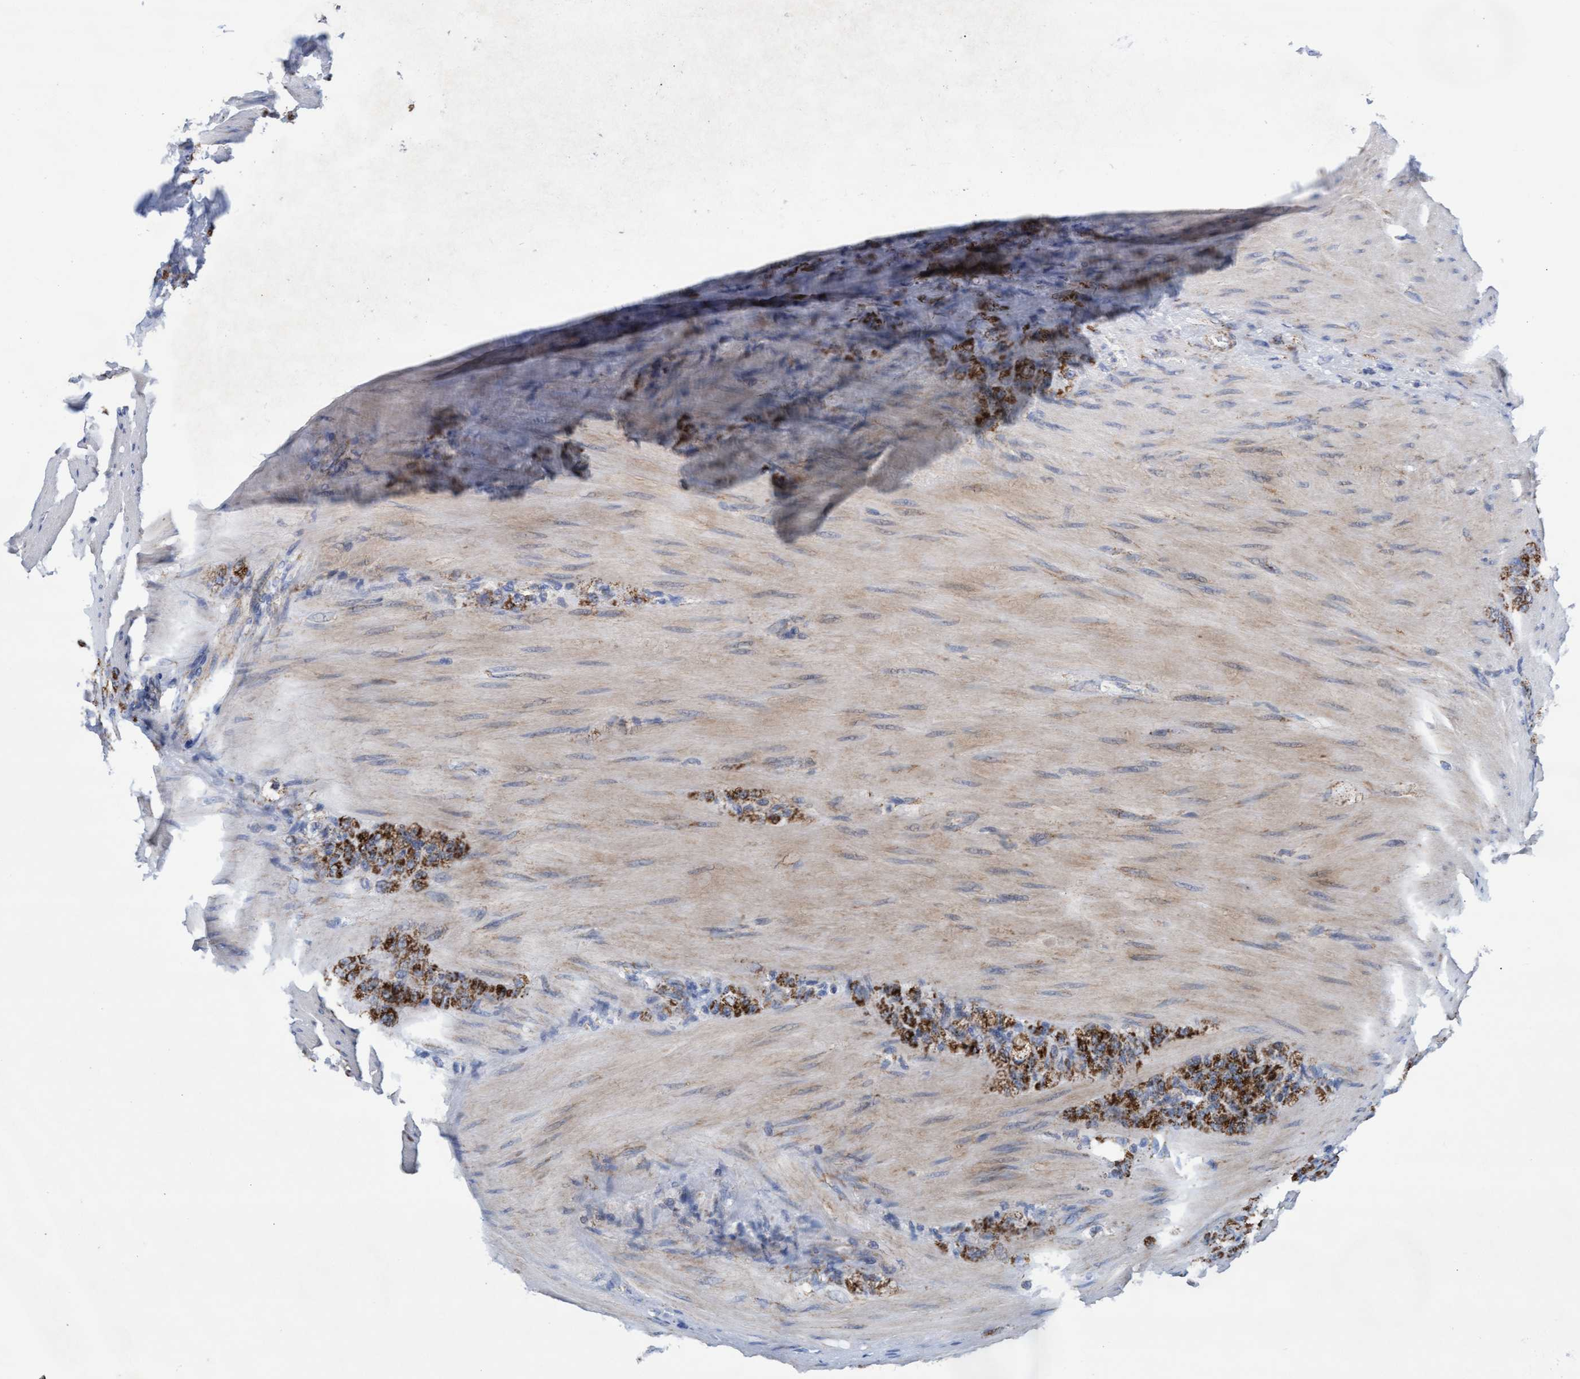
{"staining": {"intensity": "strong", "quantity": ">75%", "location": "cytoplasmic/membranous"}, "tissue": "stomach cancer", "cell_type": "Tumor cells", "image_type": "cancer", "snomed": [{"axis": "morphology", "description": "Normal tissue, NOS"}, {"axis": "morphology", "description": "Adenocarcinoma, NOS"}, {"axis": "topography", "description": "Stomach"}], "caption": "Protein expression analysis of human stomach cancer reveals strong cytoplasmic/membranous expression in about >75% of tumor cells.", "gene": "MRPL38", "patient": {"sex": "male", "age": 82}}